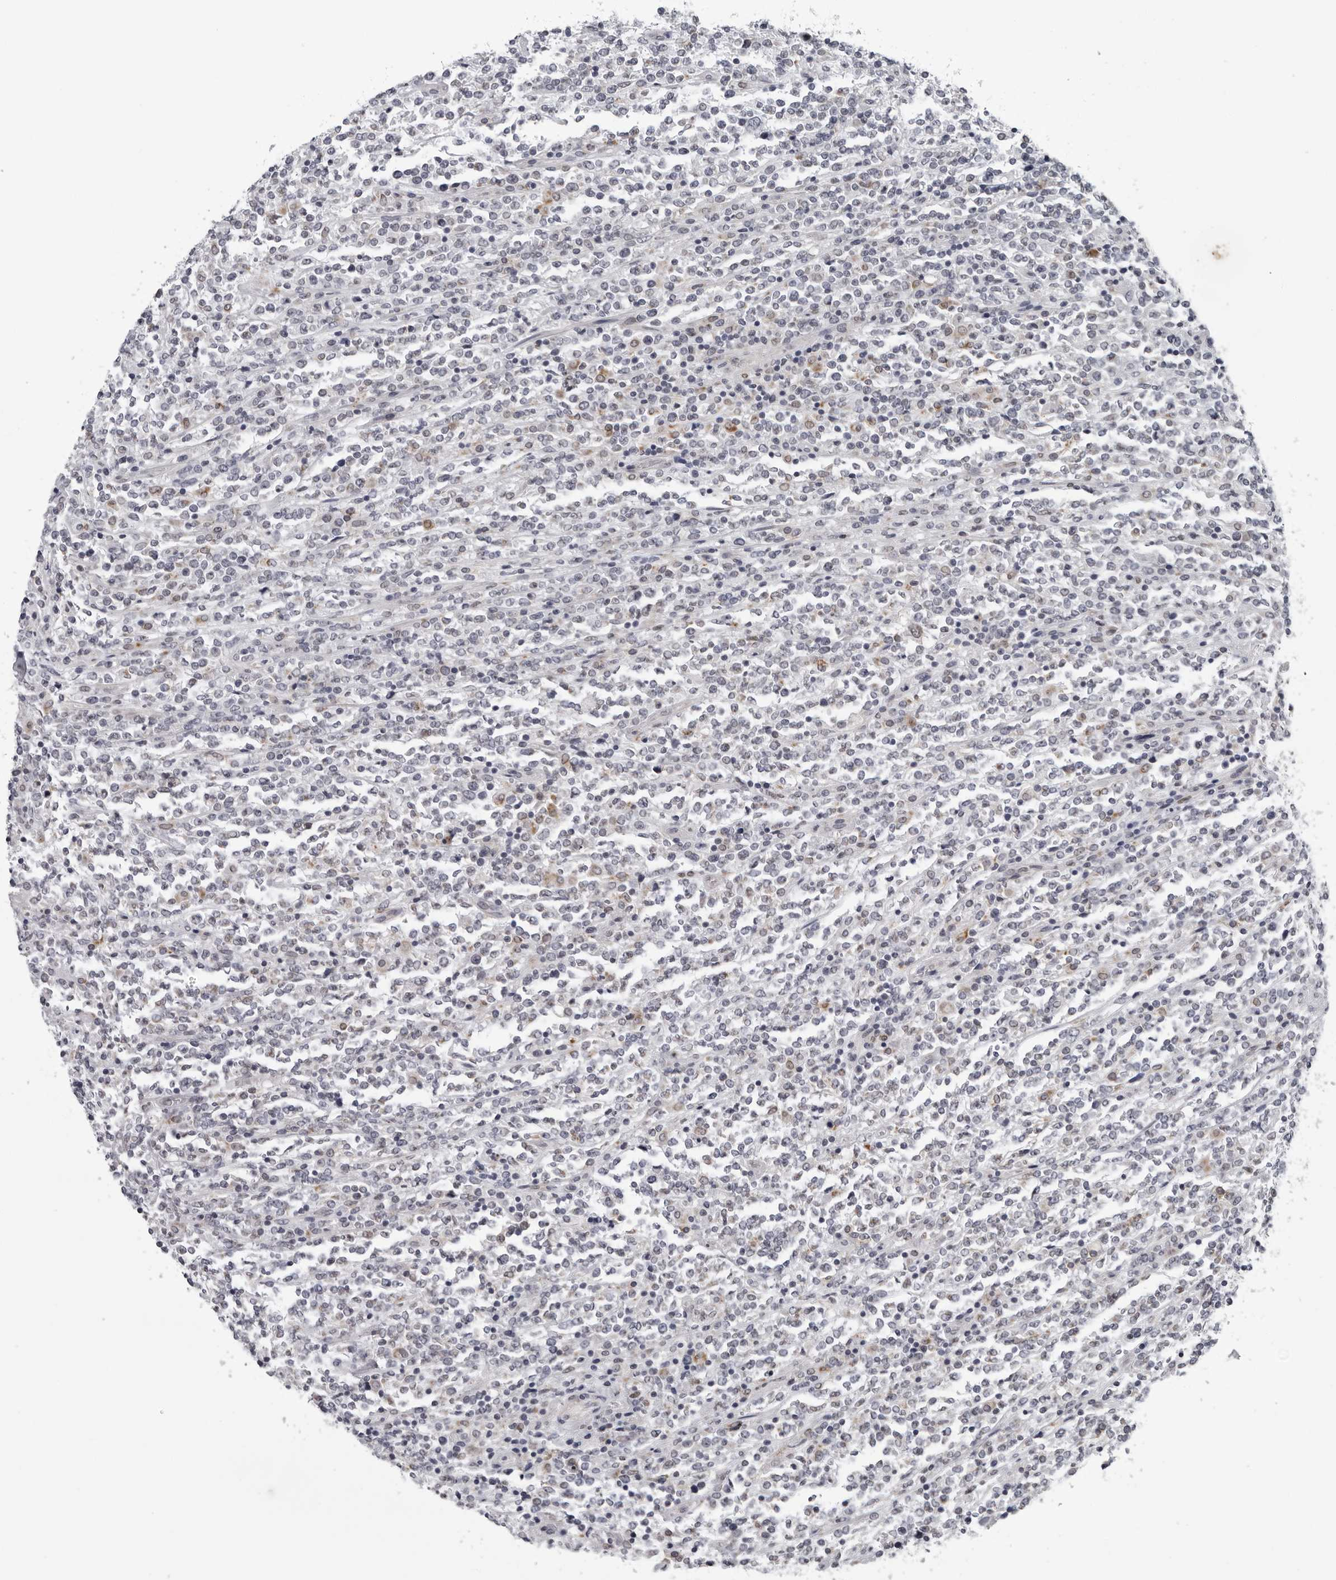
{"staining": {"intensity": "negative", "quantity": "none", "location": "none"}, "tissue": "lymphoma", "cell_type": "Tumor cells", "image_type": "cancer", "snomed": [{"axis": "morphology", "description": "Malignant lymphoma, non-Hodgkin's type, High grade"}, {"axis": "topography", "description": "Soft tissue"}], "caption": "Immunohistochemistry image of lymphoma stained for a protein (brown), which exhibits no staining in tumor cells.", "gene": "CPT2", "patient": {"sex": "male", "age": 18}}